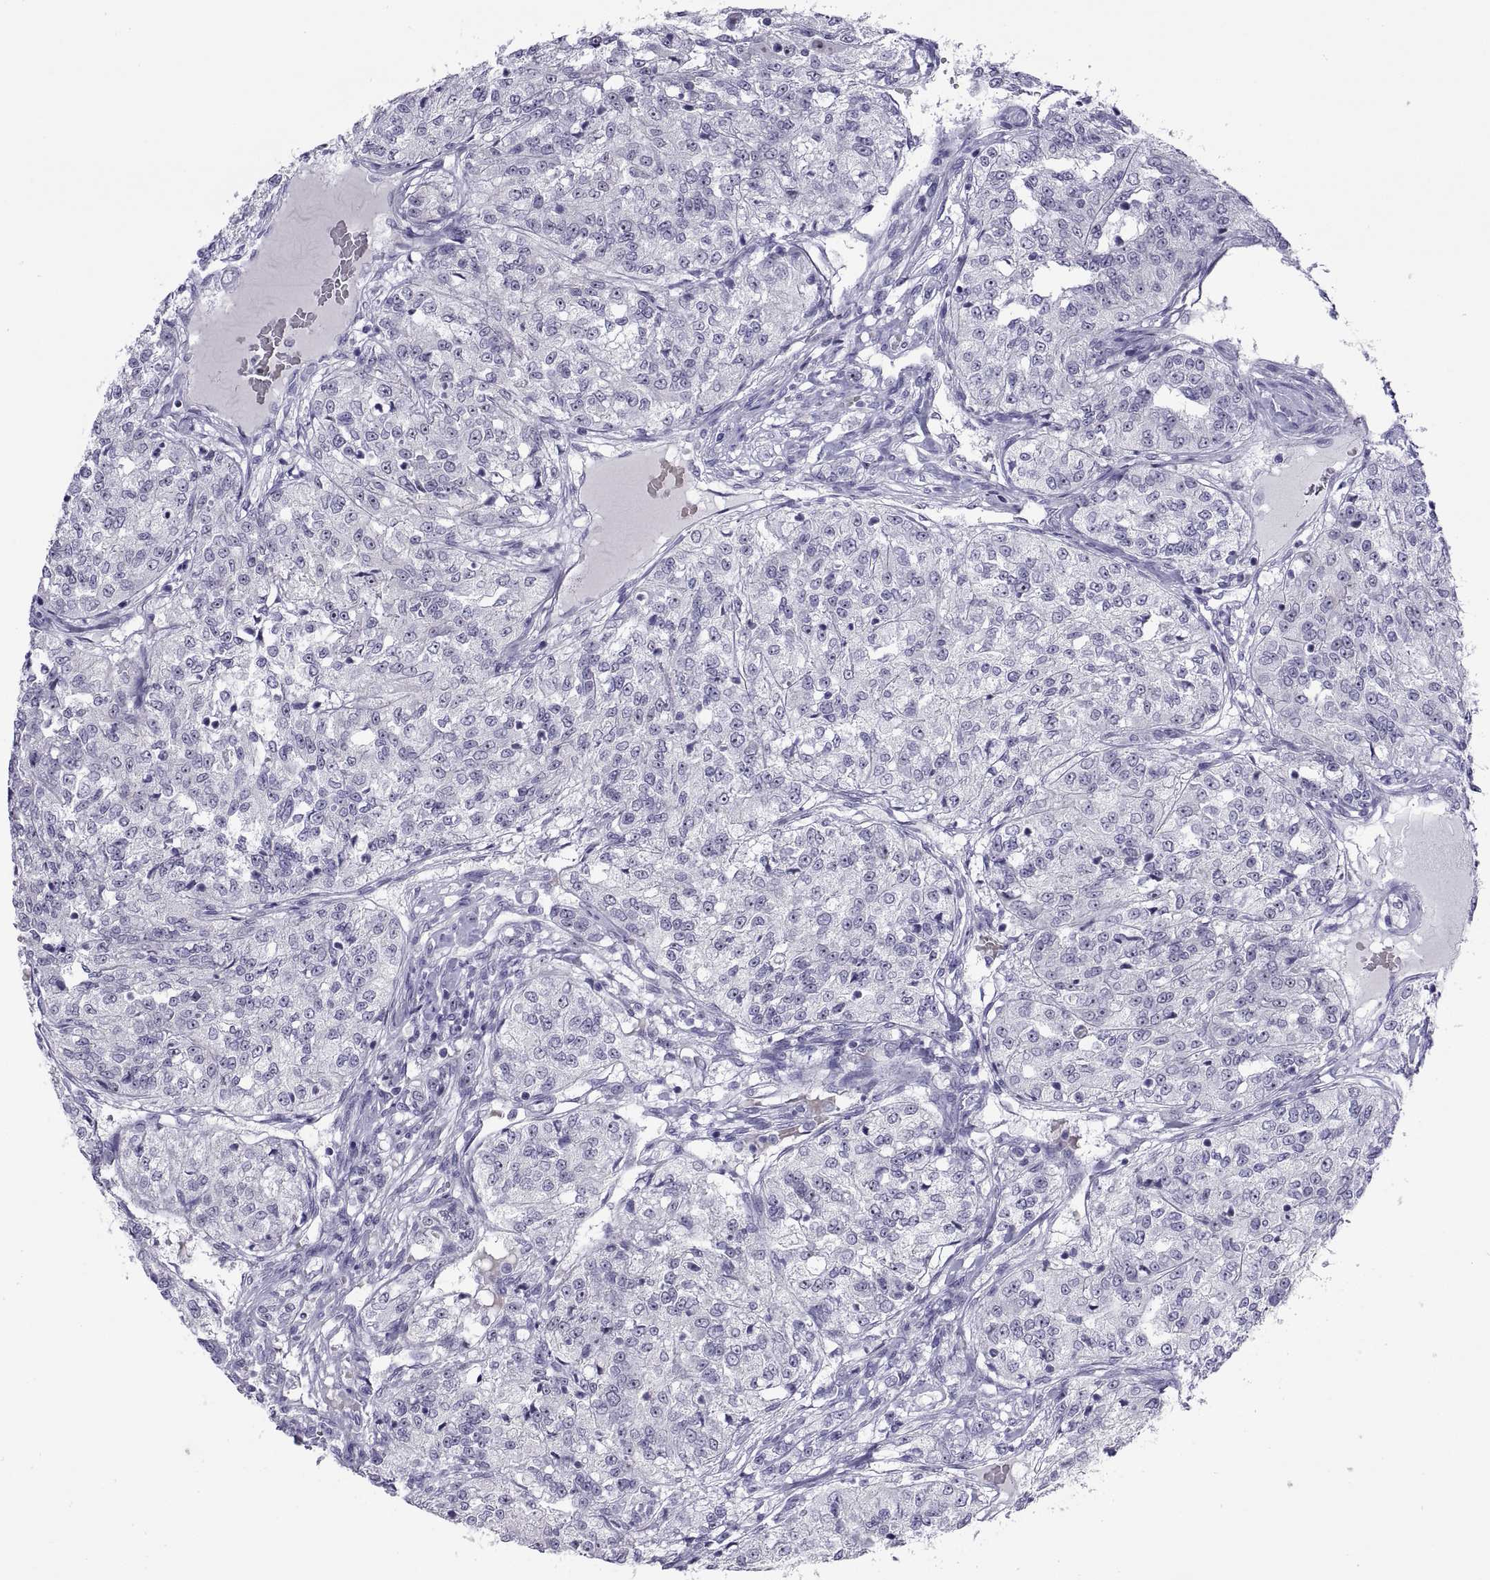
{"staining": {"intensity": "negative", "quantity": "none", "location": "none"}, "tissue": "renal cancer", "cell_type": "Tumor cells", "image_type": "cancer", "snomed": [{"axis": "morphology", "description": "Adenocarcinoma, NOS"}, {"axis": "topography", "description": "Kidney"}], "caption": "Renal cancer (adenocarcinoma) was stained to show a protein in brown. There is no significant positivity in tumor cells.", "gene": "VSX2", "patient": {"sex": "female", "age": 63}}